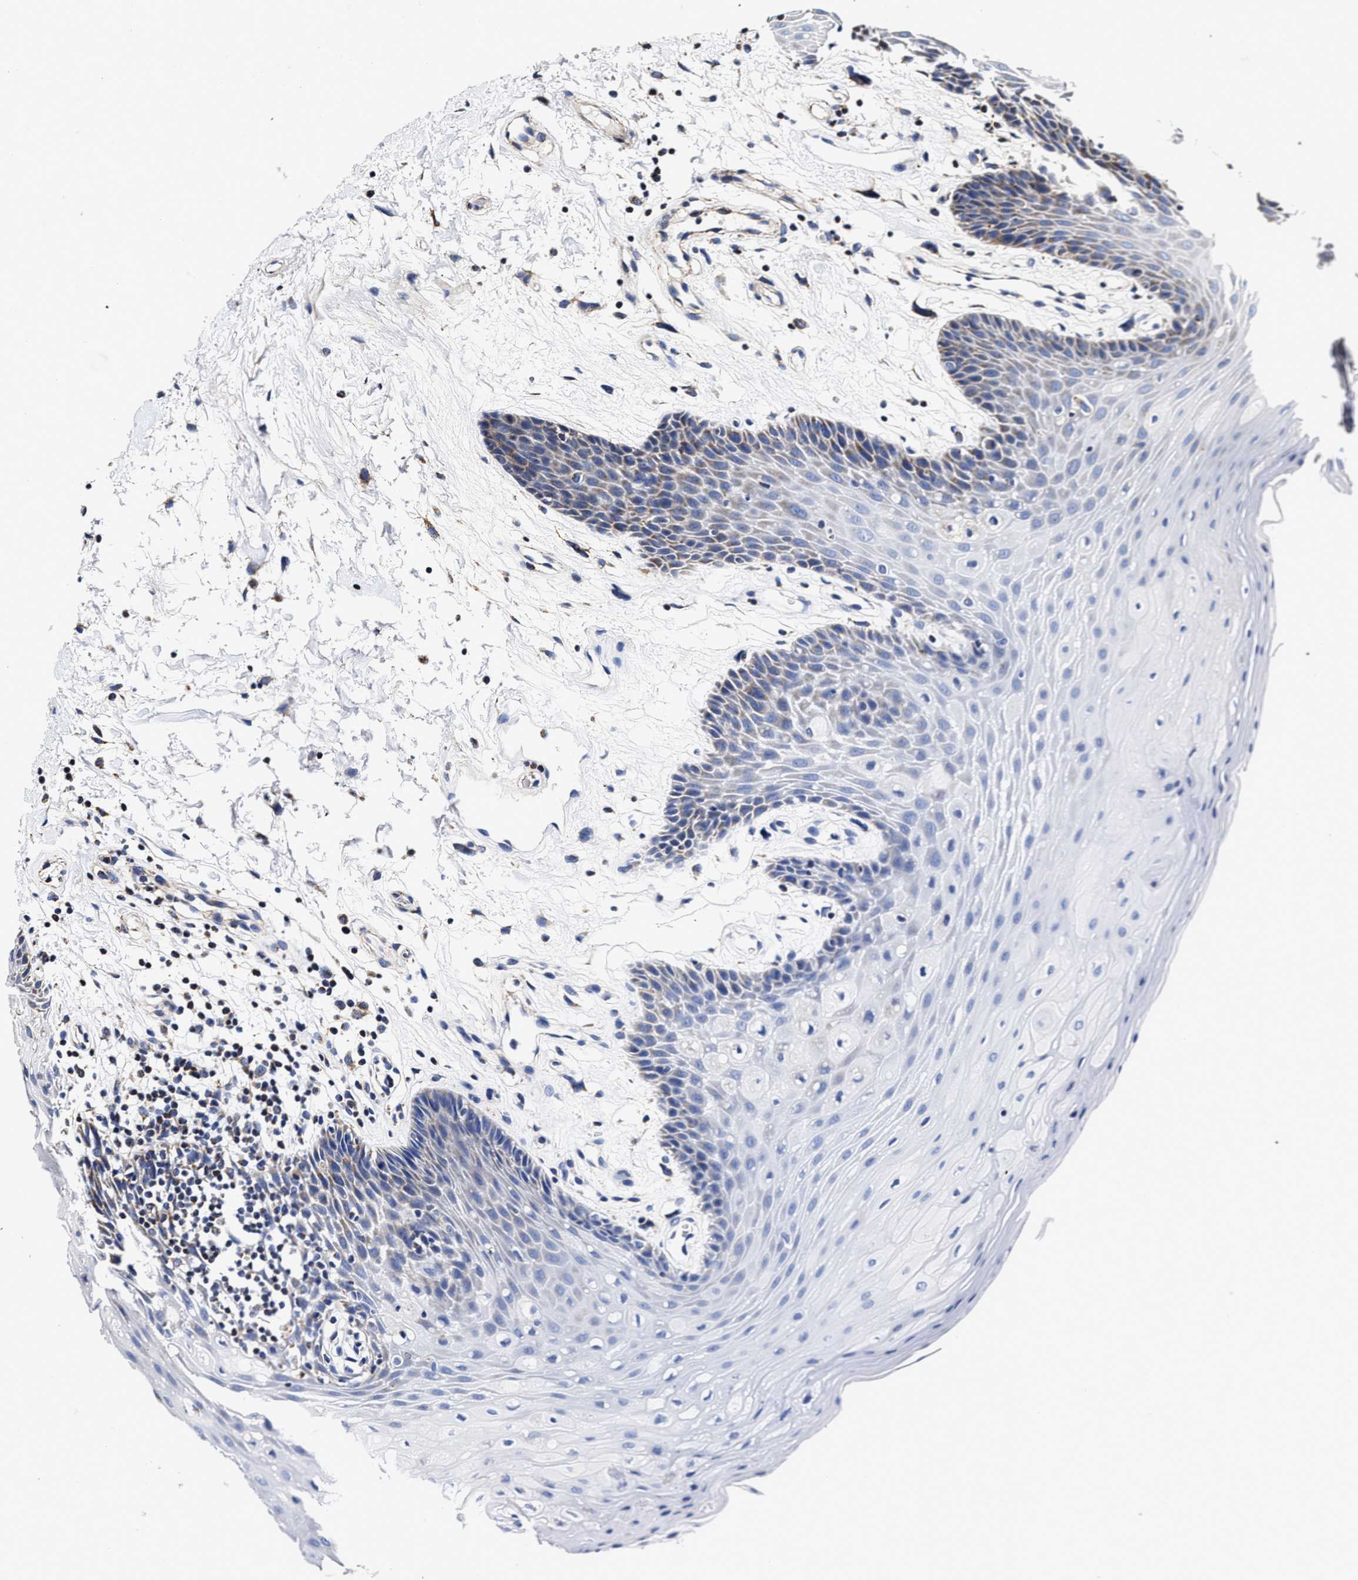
{"staining": {"intensity": "moderate", "quantity": "25%-75%", "location": "cytoplasmic/membranous"}, "tissue": "oral mucosa", "cell_type": "Squamous epithelial cells", "image_type": "normal", "snomed": [{"axis": "morphology", "description": "Normal tissue, NOS"}, {"axis": "morphology", "description": "Squamous cell carcinoma, NOS"}, {"axis": "topography", "description": "Oral tissue"}, {"axis": "topography", "description": "Head-Neck"}], "caption": "Human oral mucosa stained for a protein (brown) shows moderate cytoplasmic/membranous positive expression in approximately 25%-75% of squamous epithelial cells.", "gene": "HINT2", "patient": {"sex": "male", "age": 71}}